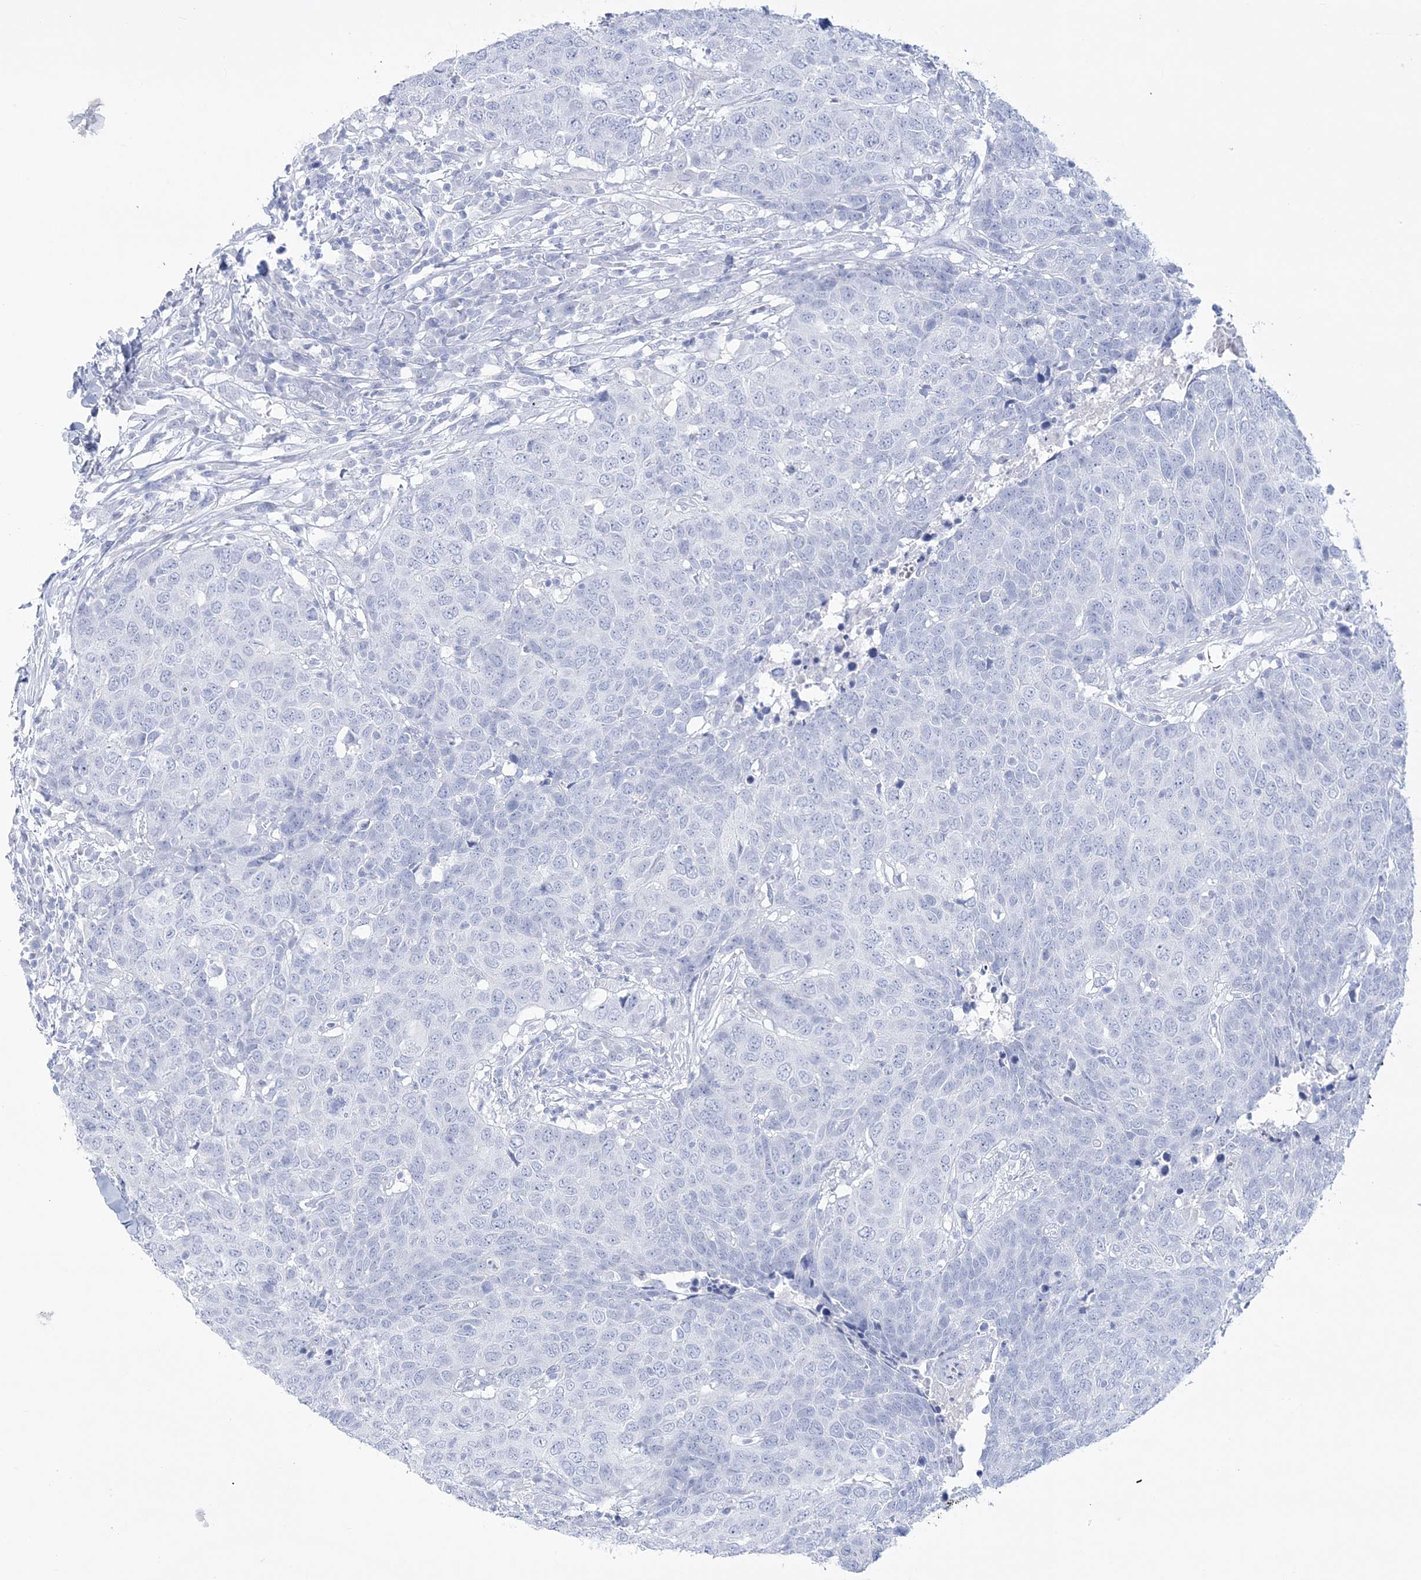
{"staining": {"intensity": "negative", "quantity": "none", "location": "none"}, "tissue": "head and neck cancer", "cell_type": "Tumor cells", "image_type": "cancer", "snomed": [{"axis": "morphology", "description": "Squamous cell carcinoma, NOS"}, {"axis": "topography", "description": "Head-Neck"}], "caption": "The IHC photomicrograph has no significant positivity in tumor cells of head and neck squamous cell carcinoma tissue.", "gene": "RBP2", "patient": {"sex": "male", "age": 66}}